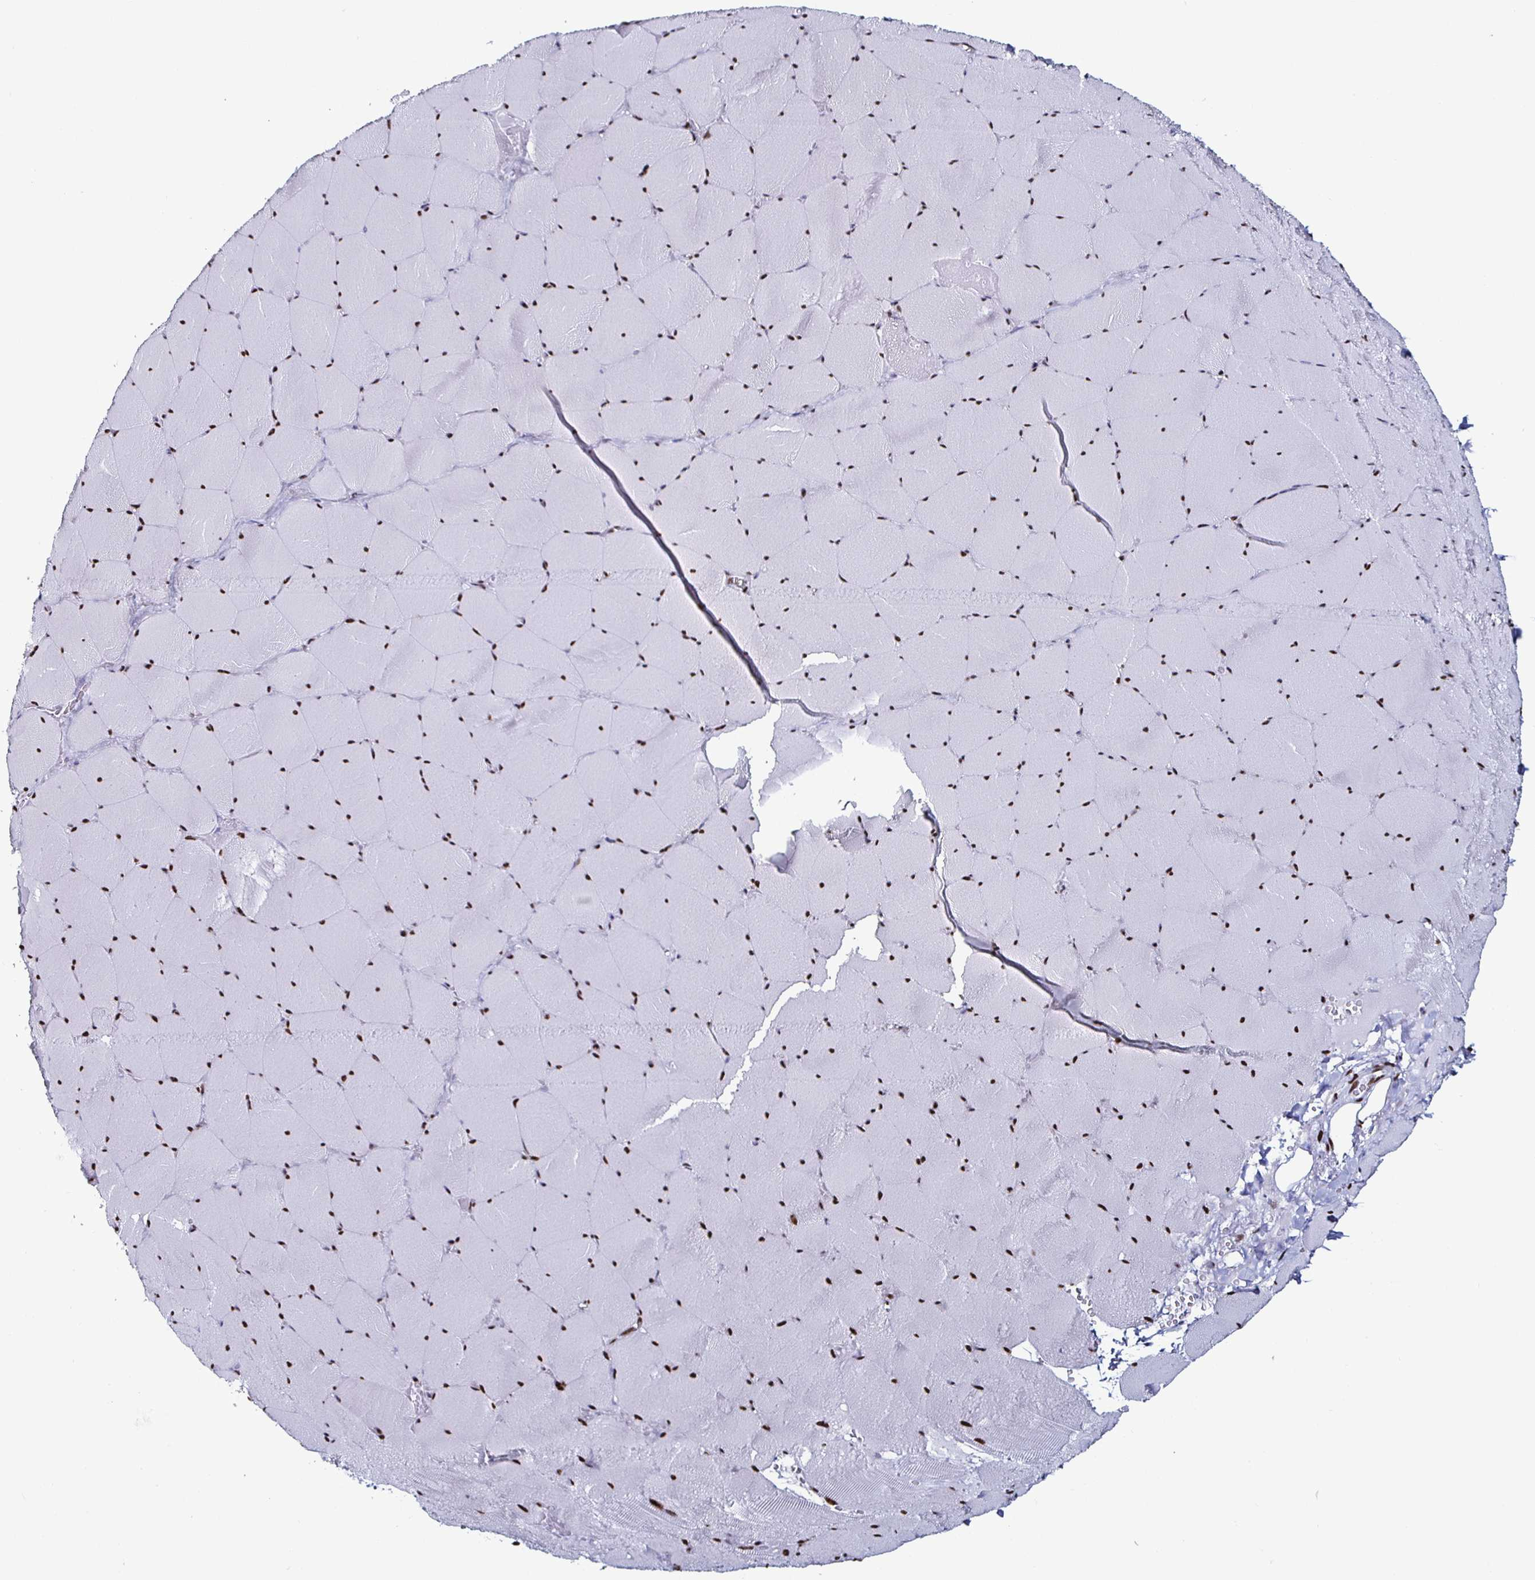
{"staining": {"intensity": "strong", "quantity": "25%-75%", "location": "nuclear"}, "tissue": "skeletal muscle", "cell_type": "Myocytes", "image_type": "normal", "snomed": [{"axis": "morphology", "description": "Normal tissue, NOS"}, {"axis": "topography", "description": "Skeletal muscle"}, {"axis": "topography", "description": "Head-Neck"}], "caption": "Immunohistochemical staining of unremarkable skeletal muscle shows high levels of strong nuclear staining in about 25%-75% of myocytes. (DAB IHC with brightfield microscopy, high magnification).", "gene": "DDX39B", "patient": {"sex": "male", "age": 66}}